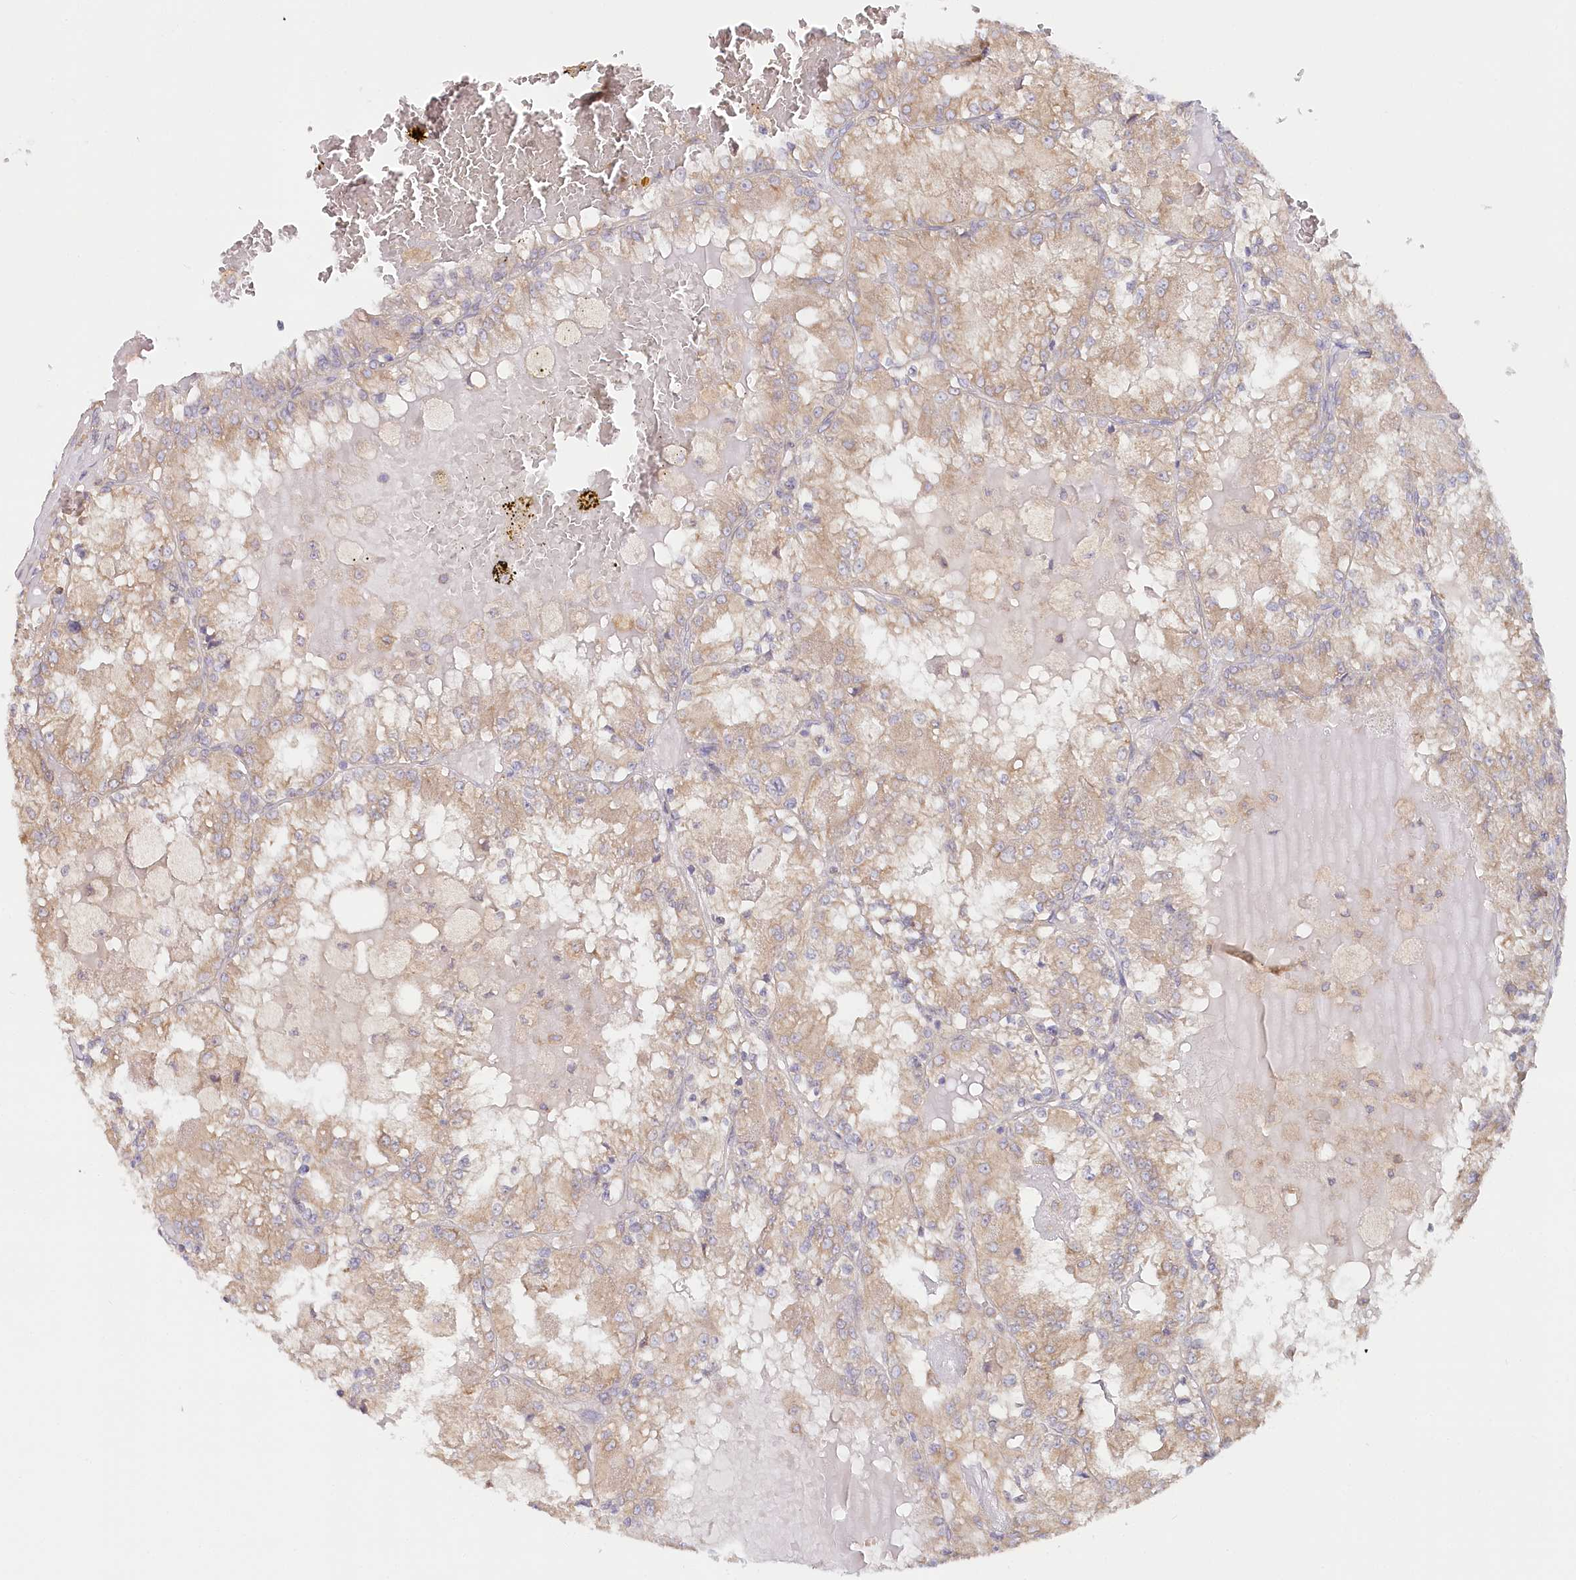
{"staining": {"intensity": "weak", "quantity": ">75%", "location": "cytoplasmic/membranous"}, "tissue": "renal cancer", "cell_type": "Tumor cells", "image_type": "cancer", "snomed": [{"axis": "morphology", "description": "Adenocarcinoma, NOS"}, {"axis": "topography", "description": "Kidney"}], "caption": "IHC histopathology image of renal cancer (adenocarcinoma) stained for a protein (brown), which displays low levels of weak cytoplasmic/membranous staining in about >75% of tumor cells.", "gene": "PAIP2", "patient": {"sex": "female", "age": 56}}